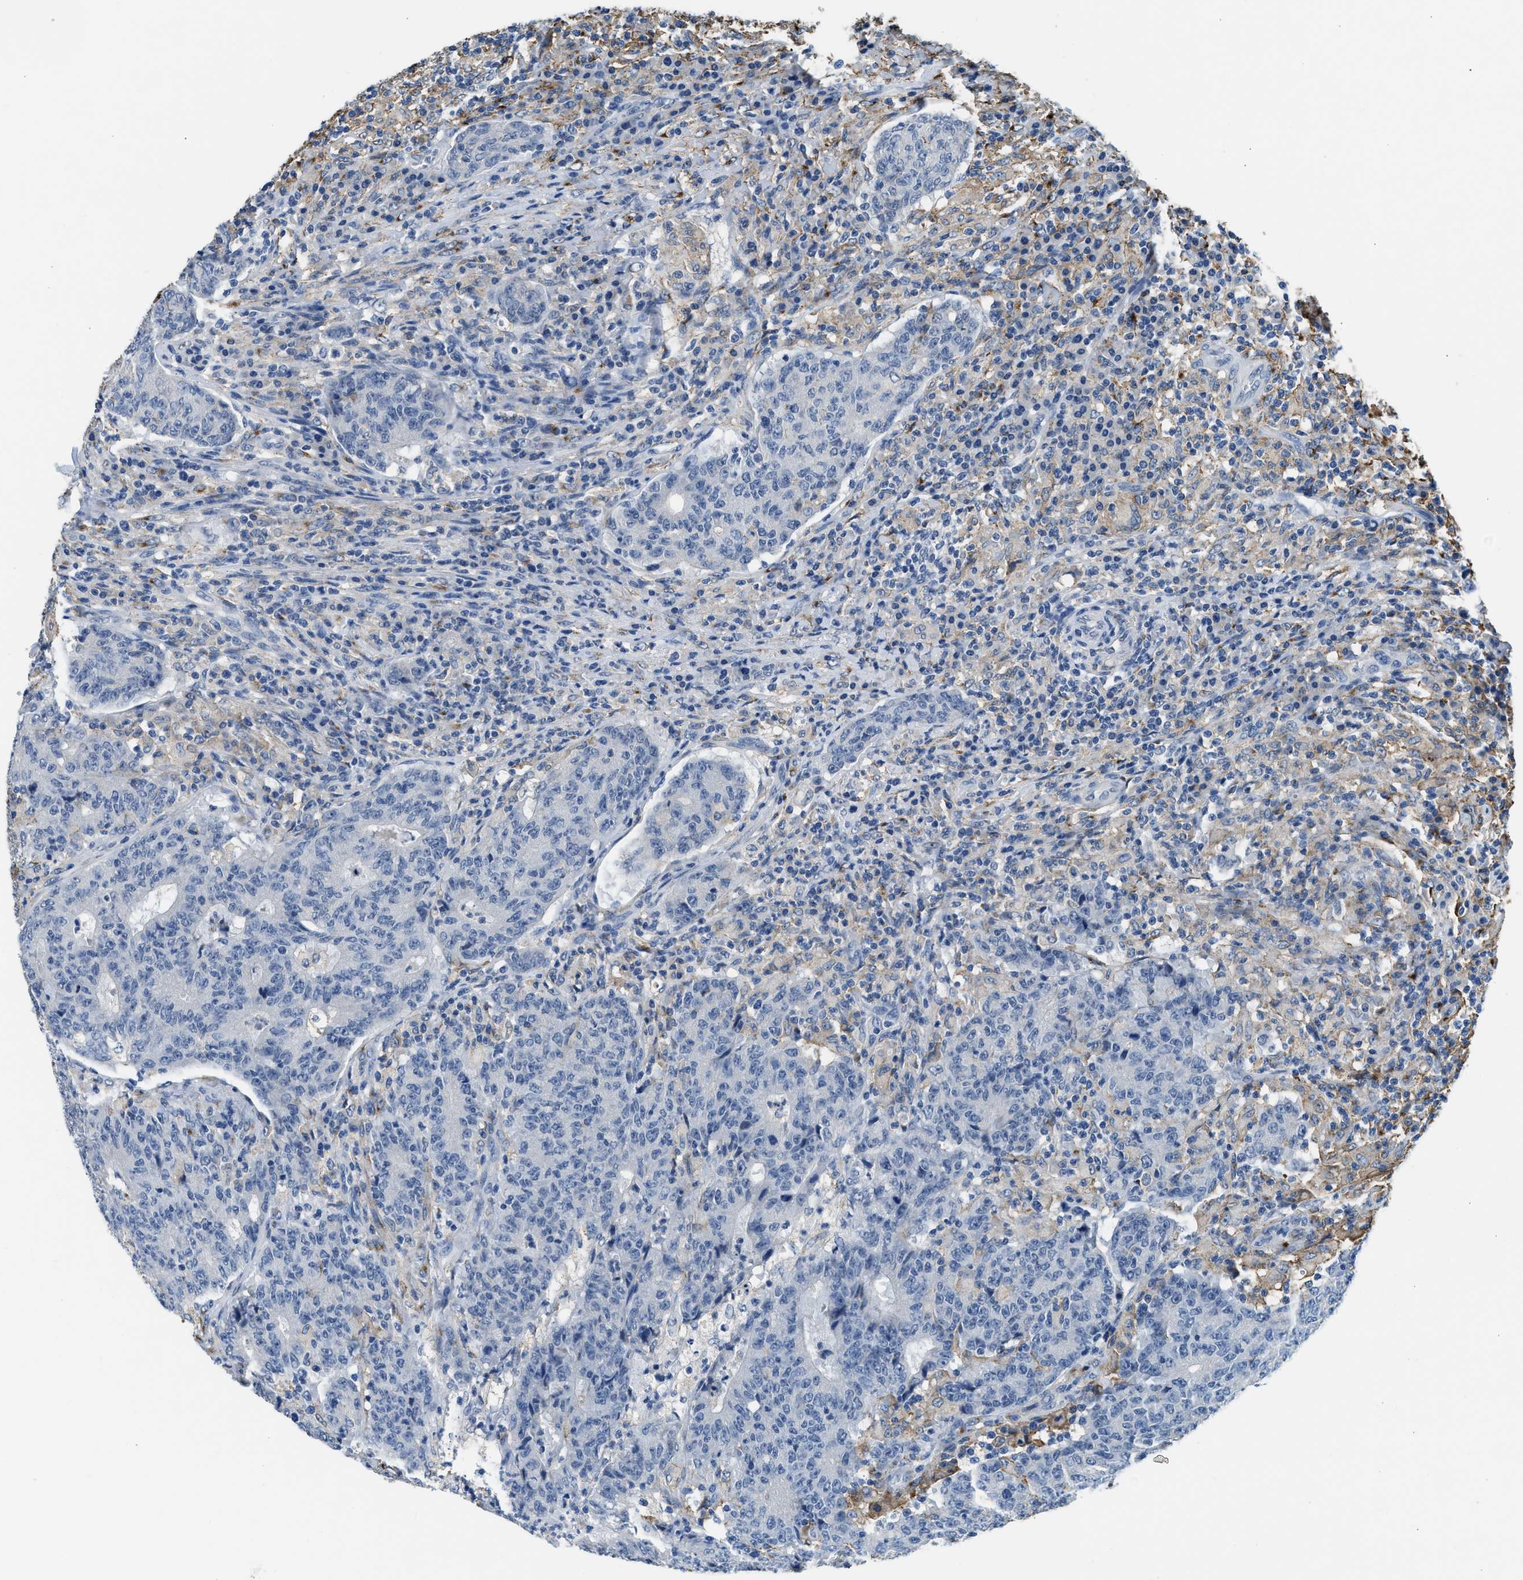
{"staining": {"intensity": "negative", "quantity": "none", "location": "none"}, "tissue": "colorectal cancer", "cell_type": "Tumor cells", "image_type": "cancer", "snomed": [{"axis": "morphology", "description": "Normal tissue, NOS"}, {"axis": "morphology", "description": "Adenocarcinoma, NOS"}, {"axis": "topography", "description": "Colon"}], "caption": "Immunohistochemistry of adenocarcinoma (colorectal) displays no positivity in tumor cells. The staining is performed using DAB brown chromogen with nuclei counter-stained in using hematoxylin.", "gene": "LRP1", "patient": {"sex": "female", "age": 75}}